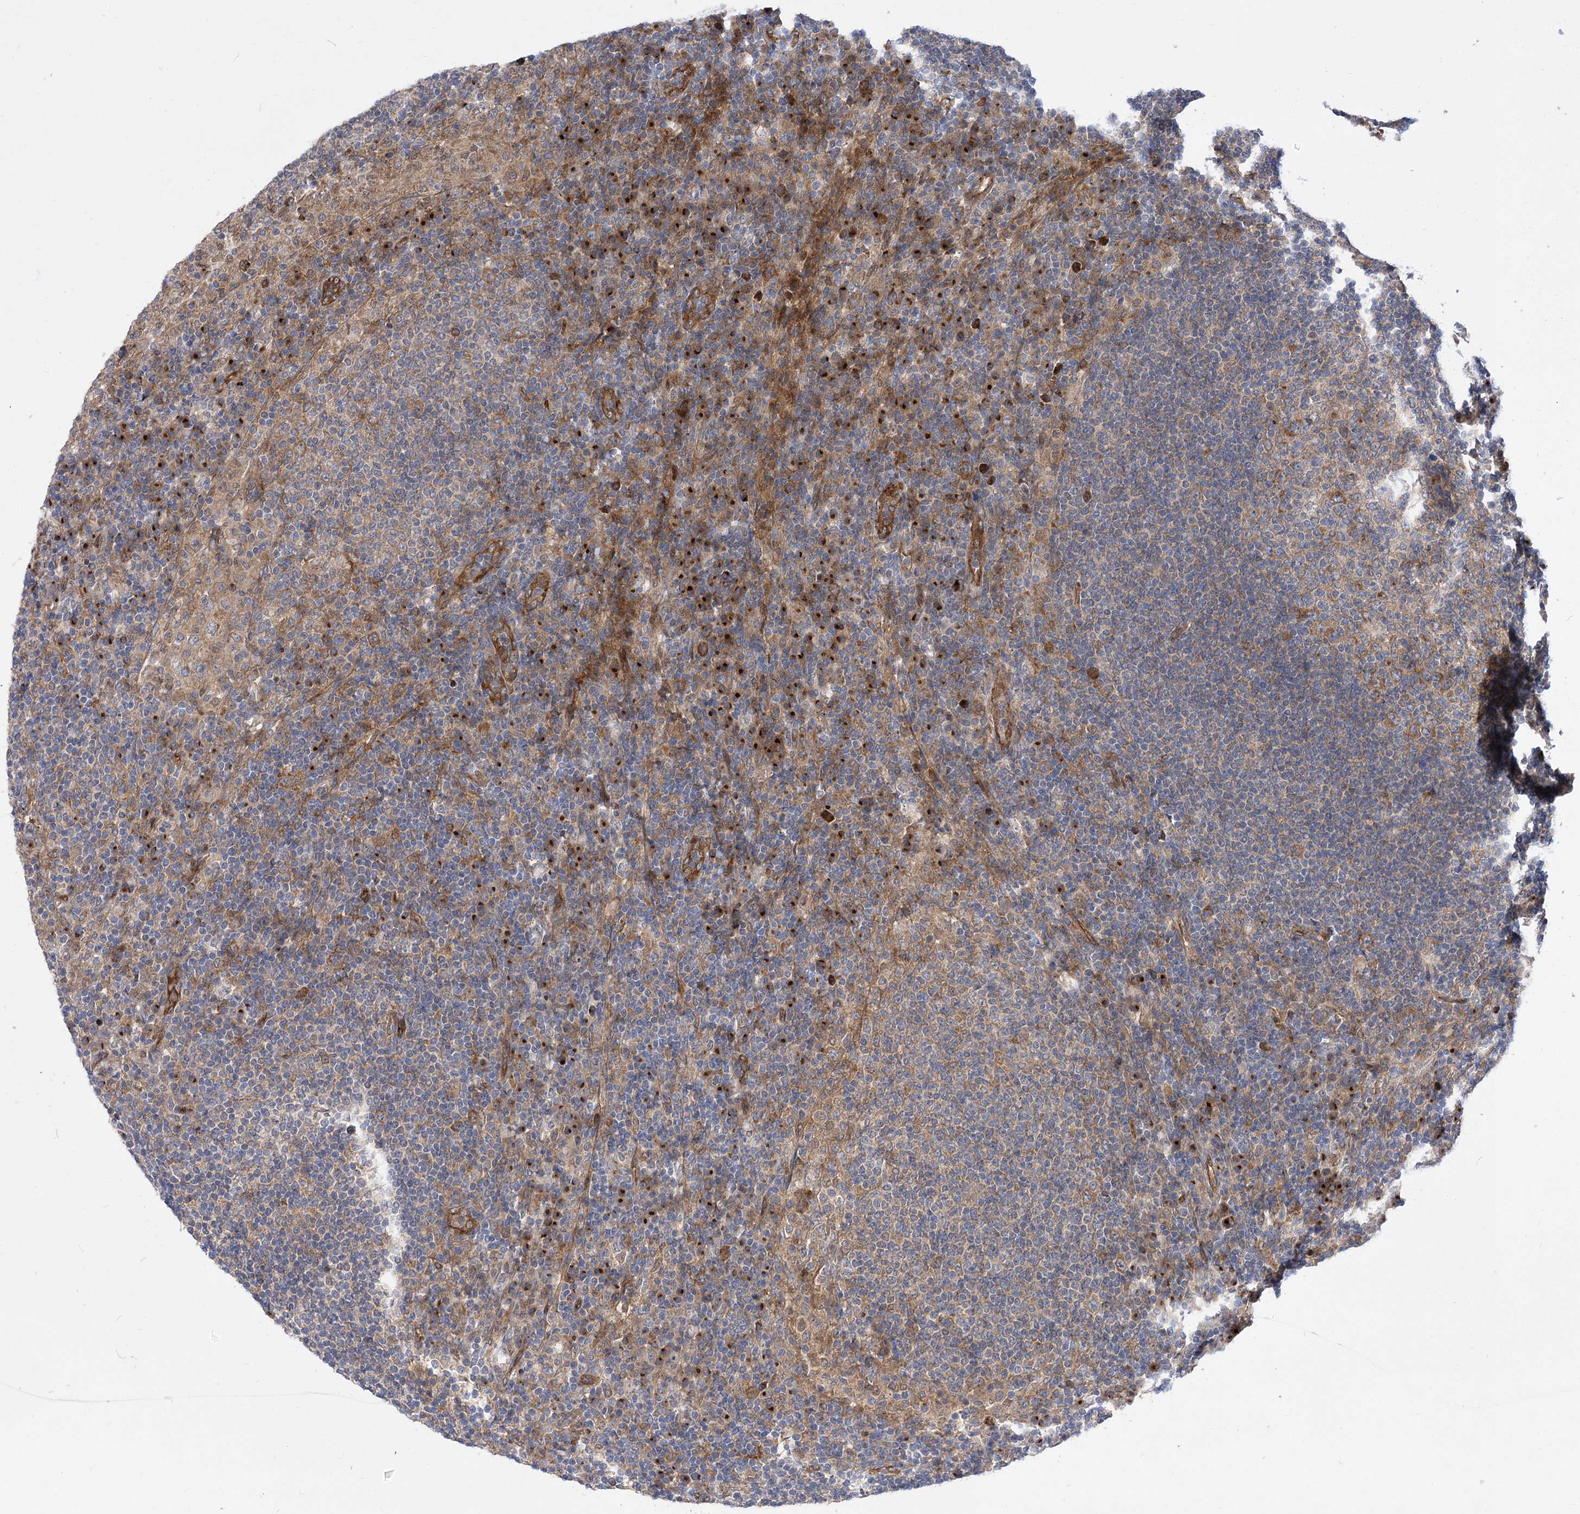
{"staining": {"intensity": "moderate", "quantity": "<25%", "location": "cytoplasmic/membranous"}, "tissue": "lymph node", "cell_type": "Germinal center cells", "image_type": "normal", "snomed": [{"axis": "morphology", "description": "Normal tissue, NOS"}, {"axis": "topography", "description": "Lymph node"}], "caption": "This micrograph shows immunohistochemistry (IHC) staining of unremarkable human lymph node, with low moderate cytoplasmic/membranous positivity in approximately <25% of germinal center cells.", "gene": "ARHGAP31", "patient": {"sex": "female", "age": 53}}